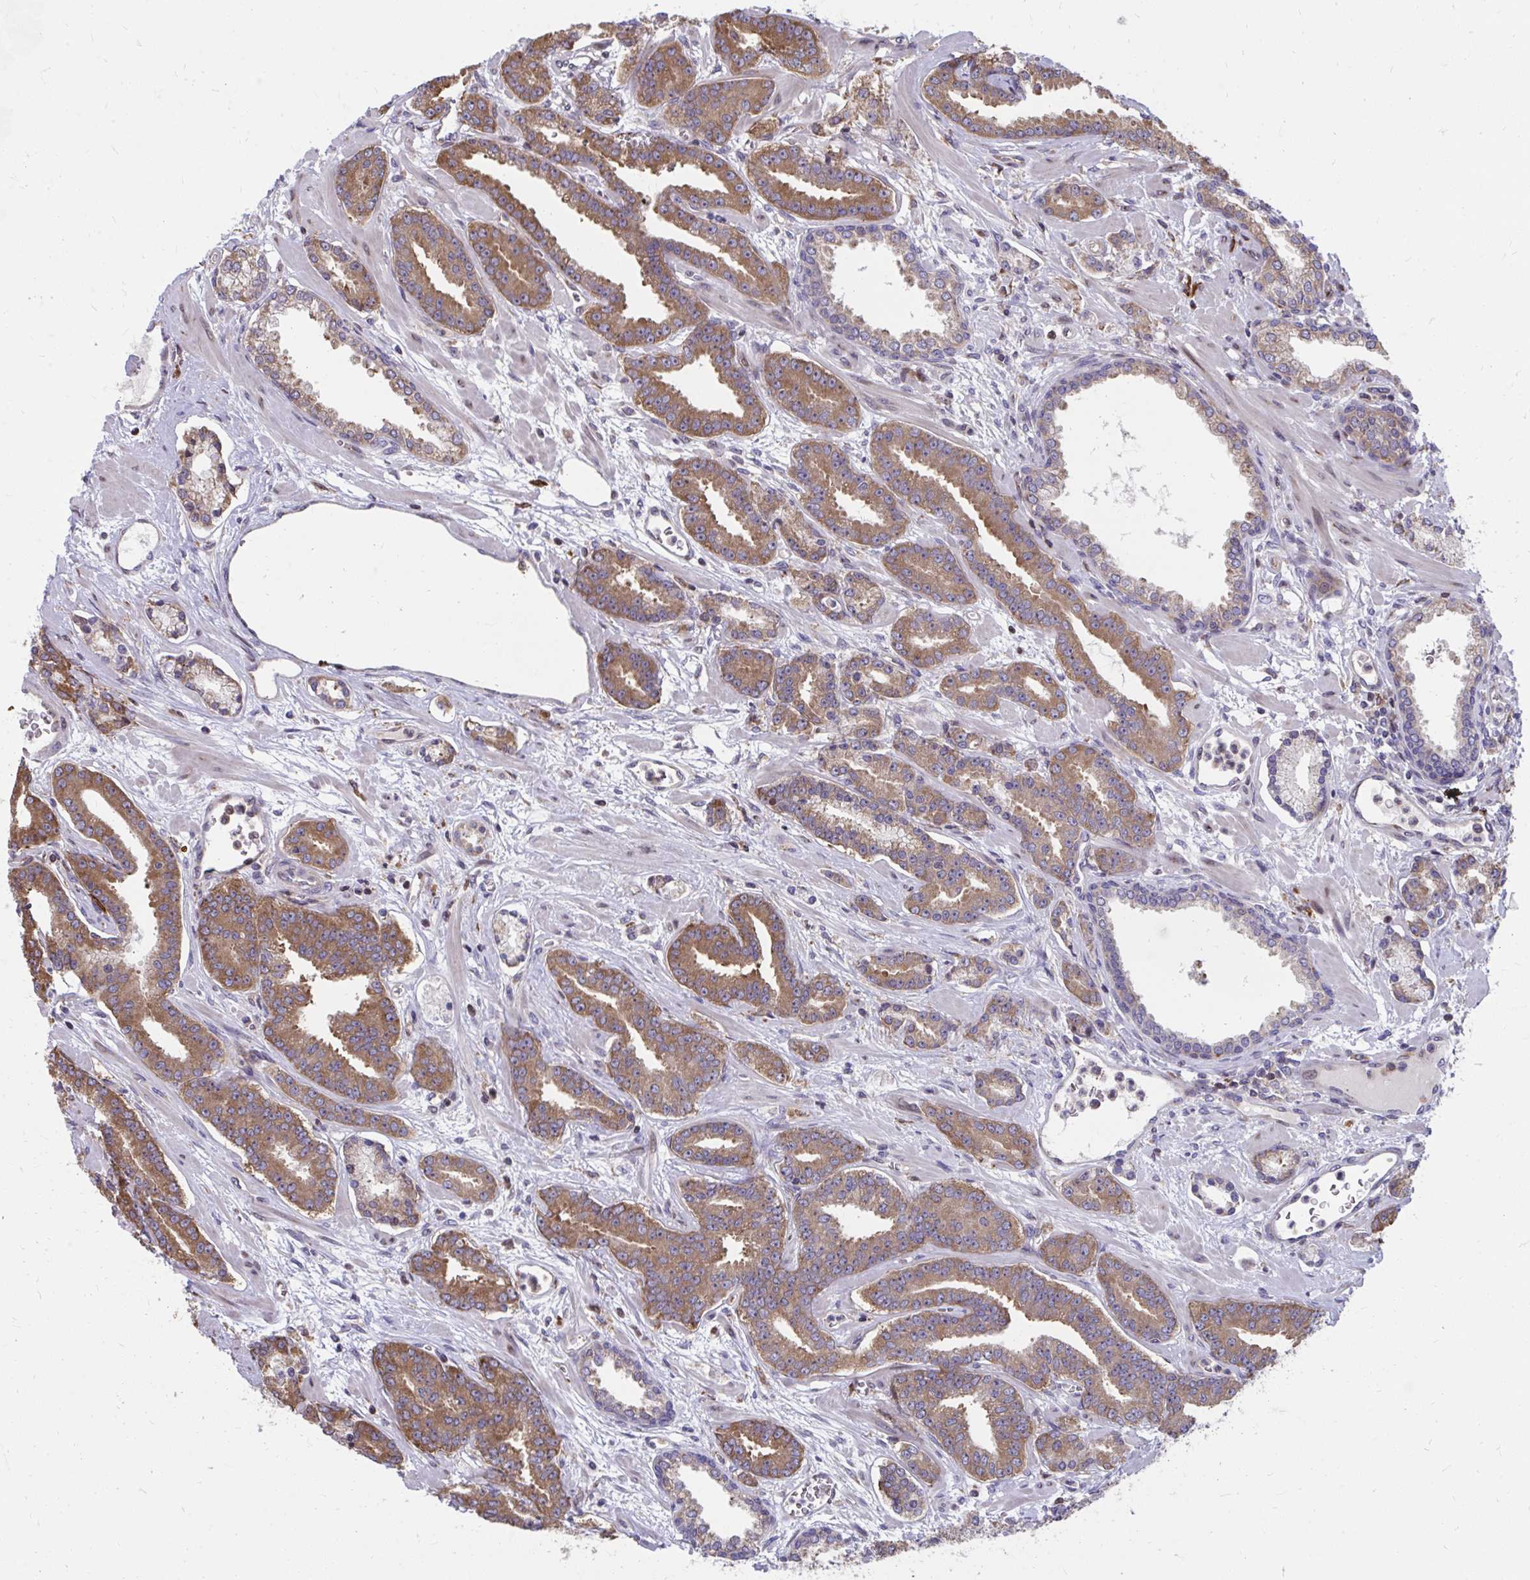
{"staining": {"intensity": "moderate", "quantity": ">75%", "location": "cytoplasmic/membranous"}, "tissue": "prostate cancer", "cell_type": "Tumor cells", "image_type": "cancer", "snomed": [{"axis": "morphology", "description": "Adenocarcinoma, High grade"}, {"axis": "topography", "description": "Prostate"}], "caption": "Immunohistochemical staining of human prostate high-grade adenocarcinoma displays medium levels of moderate cytoplasmic/membranous protein staining in approximately >75% of tumor cells. (brown staining indicates protein expression, while blue staining denotes nuclei).", "gene": "ZNF778", "patient": {"sex": "male", "age": 60}}